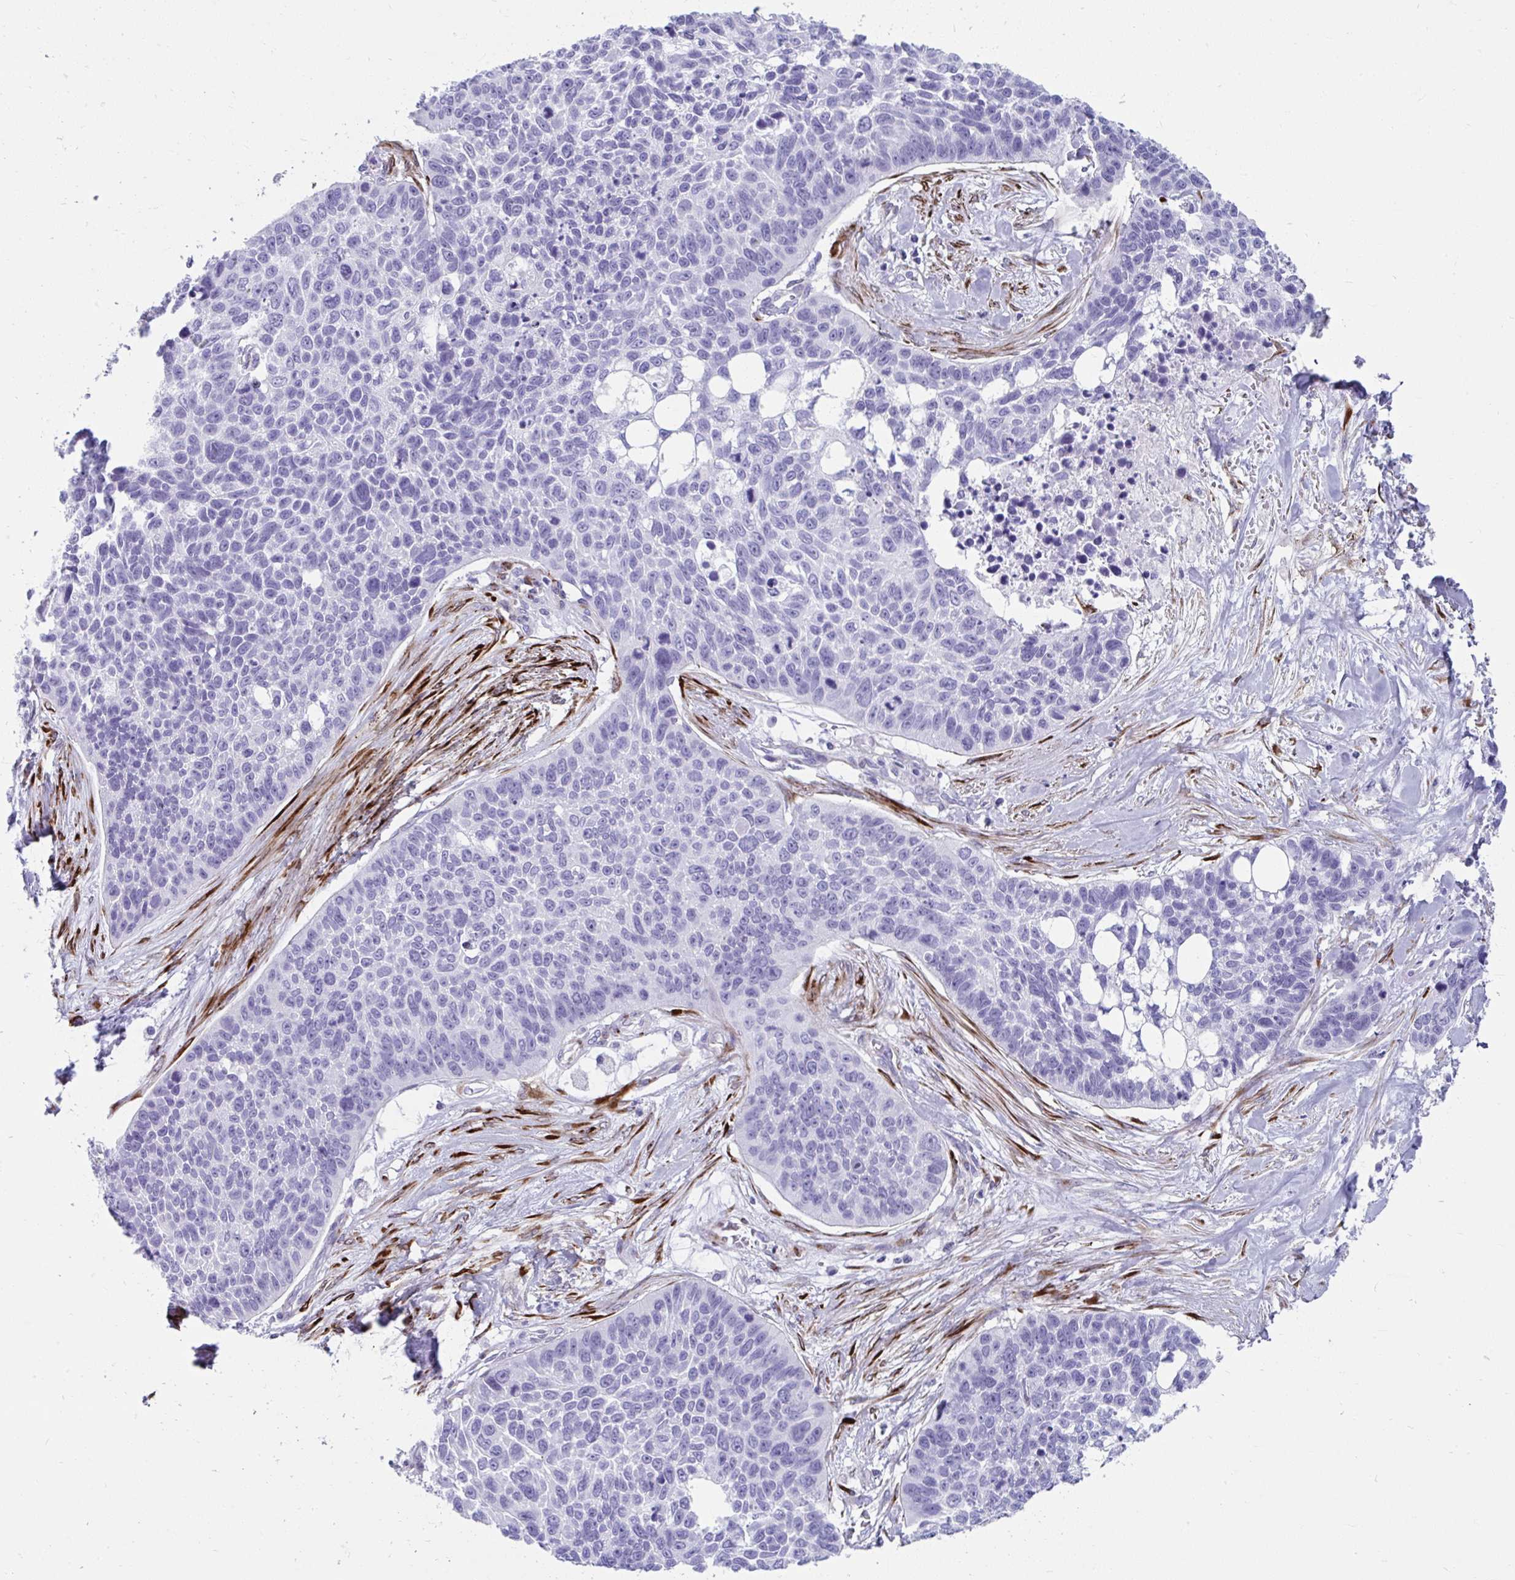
{"staining": {"intensity": "negative", "quantity": "none", "location": "none"}, "tissue": "lung cancer", "cell_type": "Tumor cells", "image_type": "cancer", "snomed": [{"axis": "morphology", "description": "Squamous cell carcinoma, NOS"}, {"axis": "topography", "description": "Lung"}], "caption": "High magnification brightfield microscopy of lung squamous cell carcinoma stained with DAB (brown) and counterstained with hematoxylin (blue): tumor cells show no significant positivity.", "gene": "GRXCR2", "patient": {"sex": "male", "age": 62}}